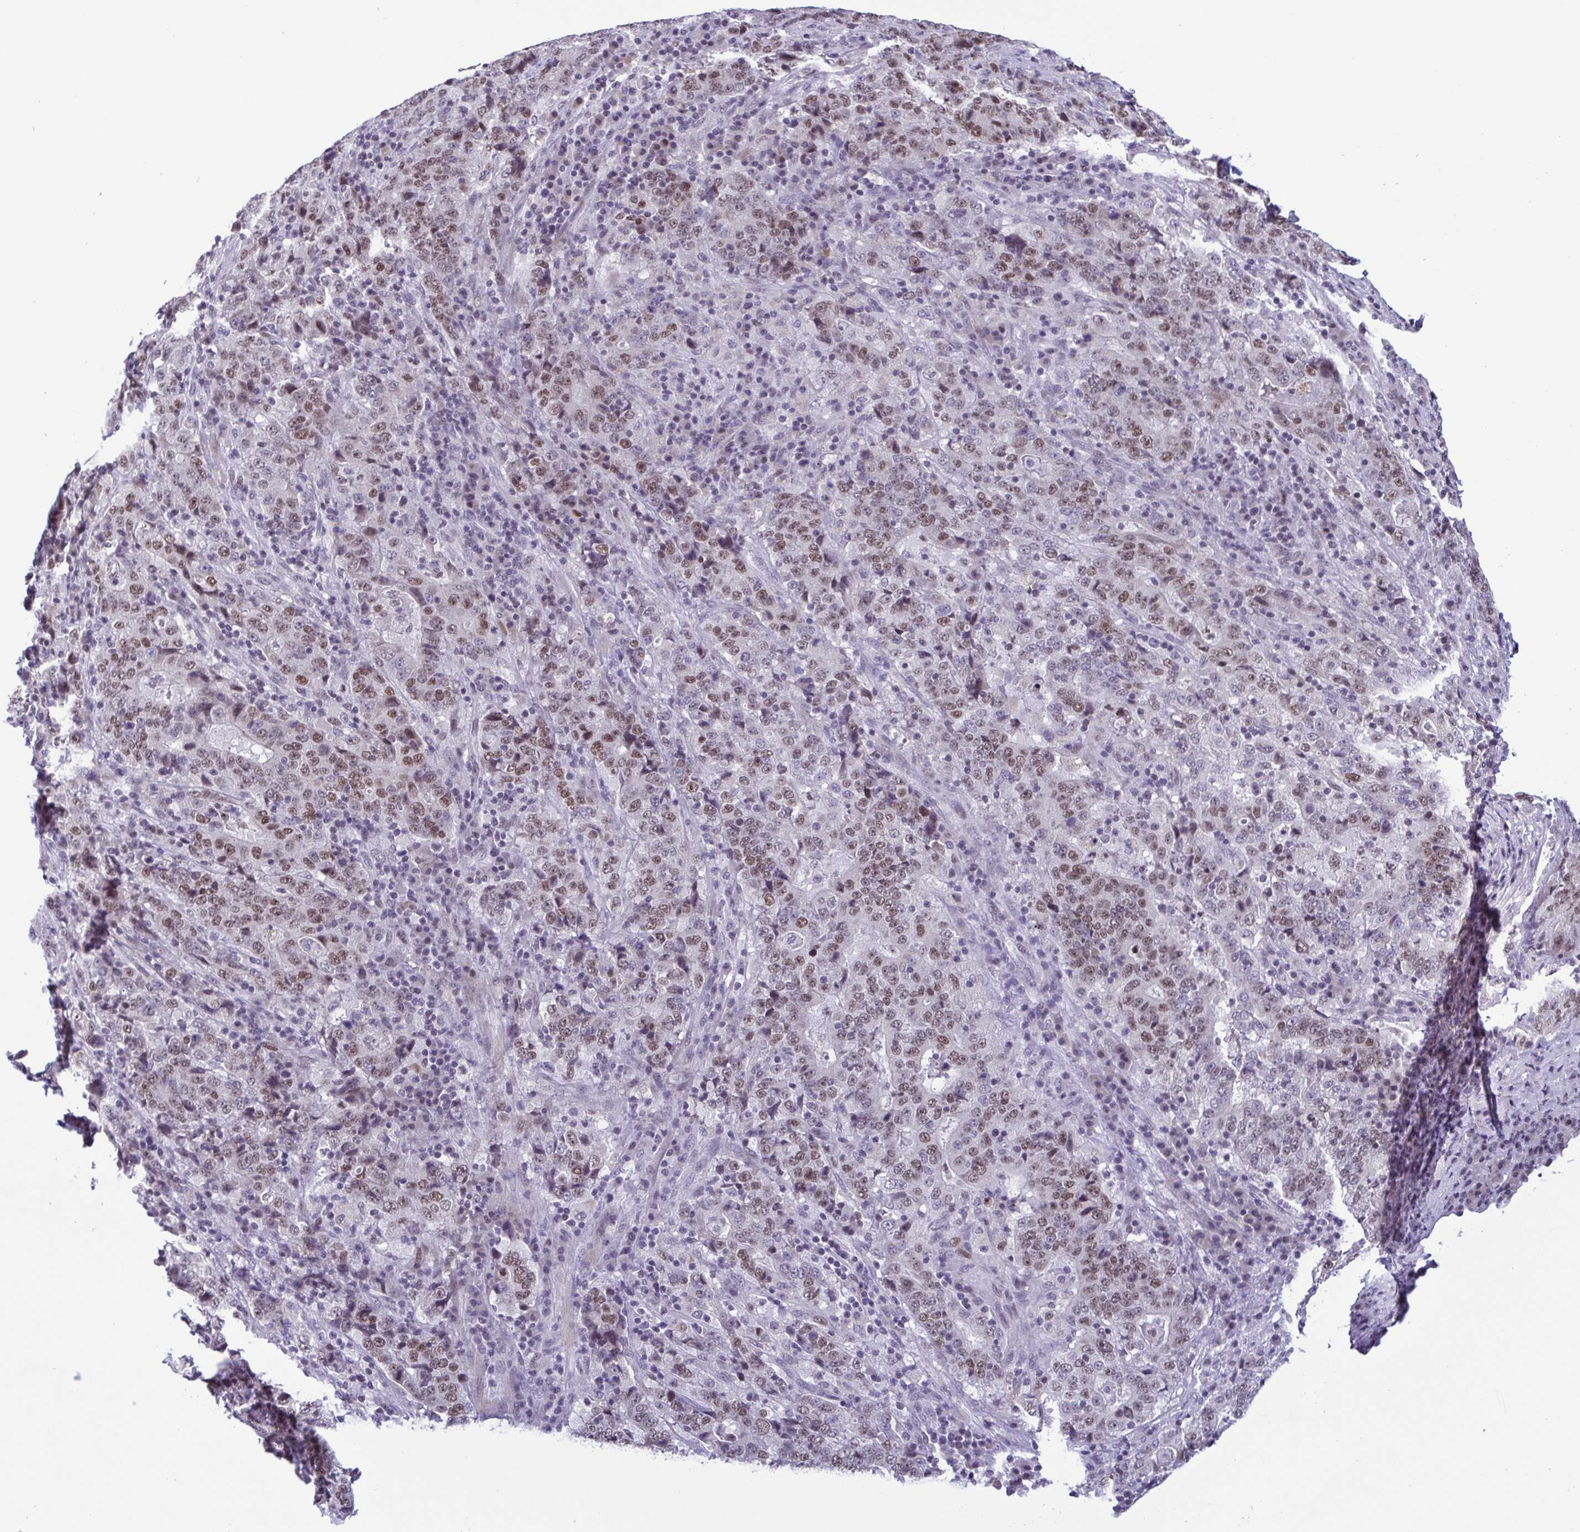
{"staining": {"intensity": "moderate", "quantity": "25%-75%", "location": "nuclear"}, "tissue": "stomach cancer", "cell_type": "Tumor cells", "image_type": "cancer", "snomed": [{"axis": "morphology", "description": "Normal tissue, NOS"}, {"axis": "morphology", "description": "Adenocarcinoma, NOS"}, {"axis": "topography", "description": "Stomach, upper"}, {"axis": "topography", "description": "Stomach"}], "caption": "The photomicrograph exhibits a brown stain indicating the presence of a protein in the nuclear of tumor cells in stomach adenocarcinoma. (IHC, brightfield microscopy, high magnification).", "gene": "IRF1", "patient": {"sex": "male", "age": 59}}